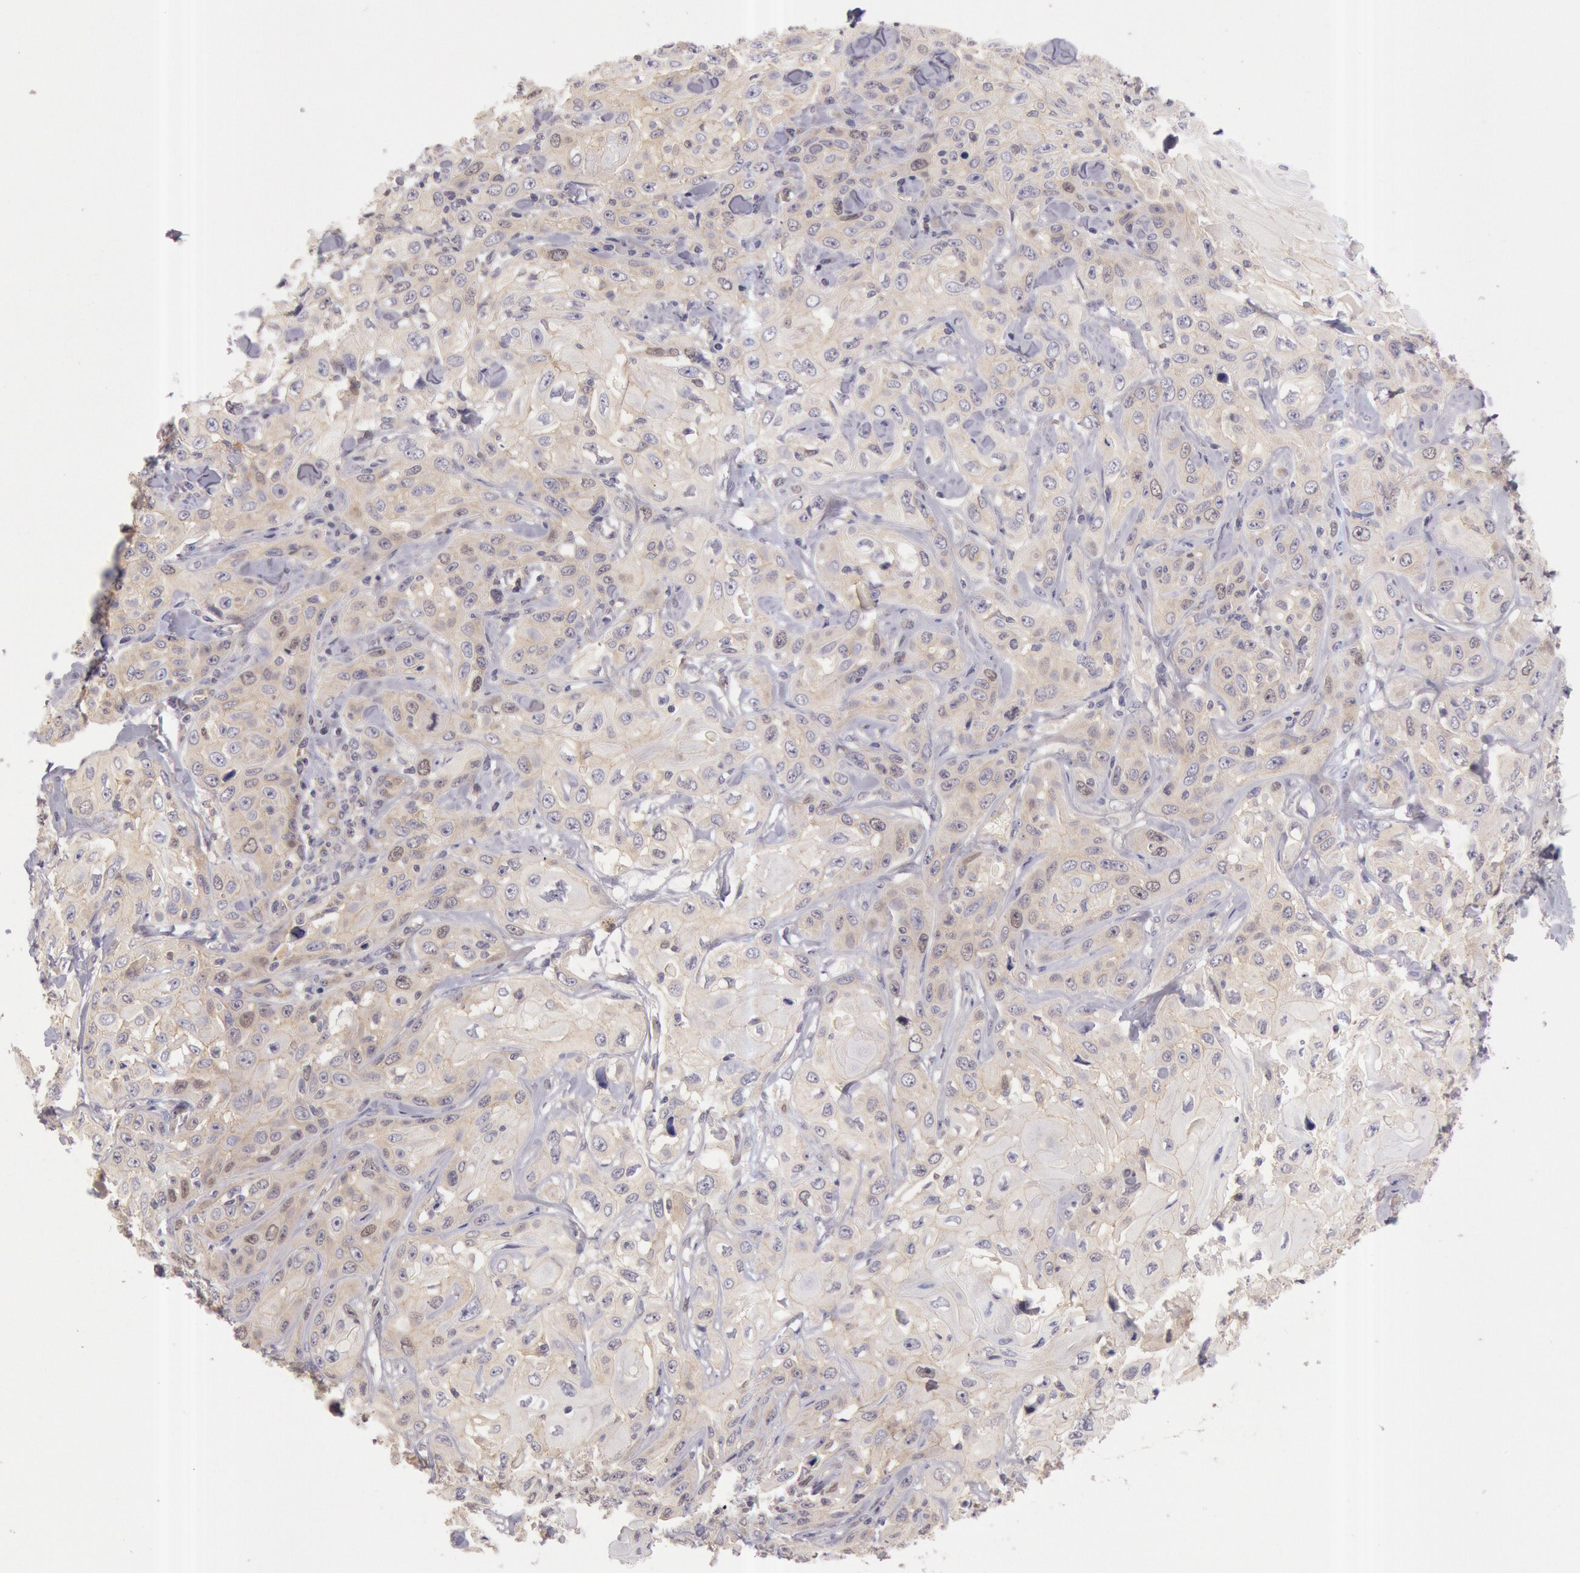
{"staining": {"intensity": "negative", "quantity": "none", "location": "none"}, "tissue": "skin cancer", "cell_type": "Tumor cells", "image_type": "cancer", "snomed": [{"axis": "morphology", "description": "Squamous cell carcinoma, NOS"}, {"axis": "topography", "description": "Skin"}], "caption": "Skin cancer stained for a protein using immunohistochemistry (IHC) displays no positivity tumor cells.", "gene": "AMOTL1", "patient": {"sex": "male", "age": 84}}